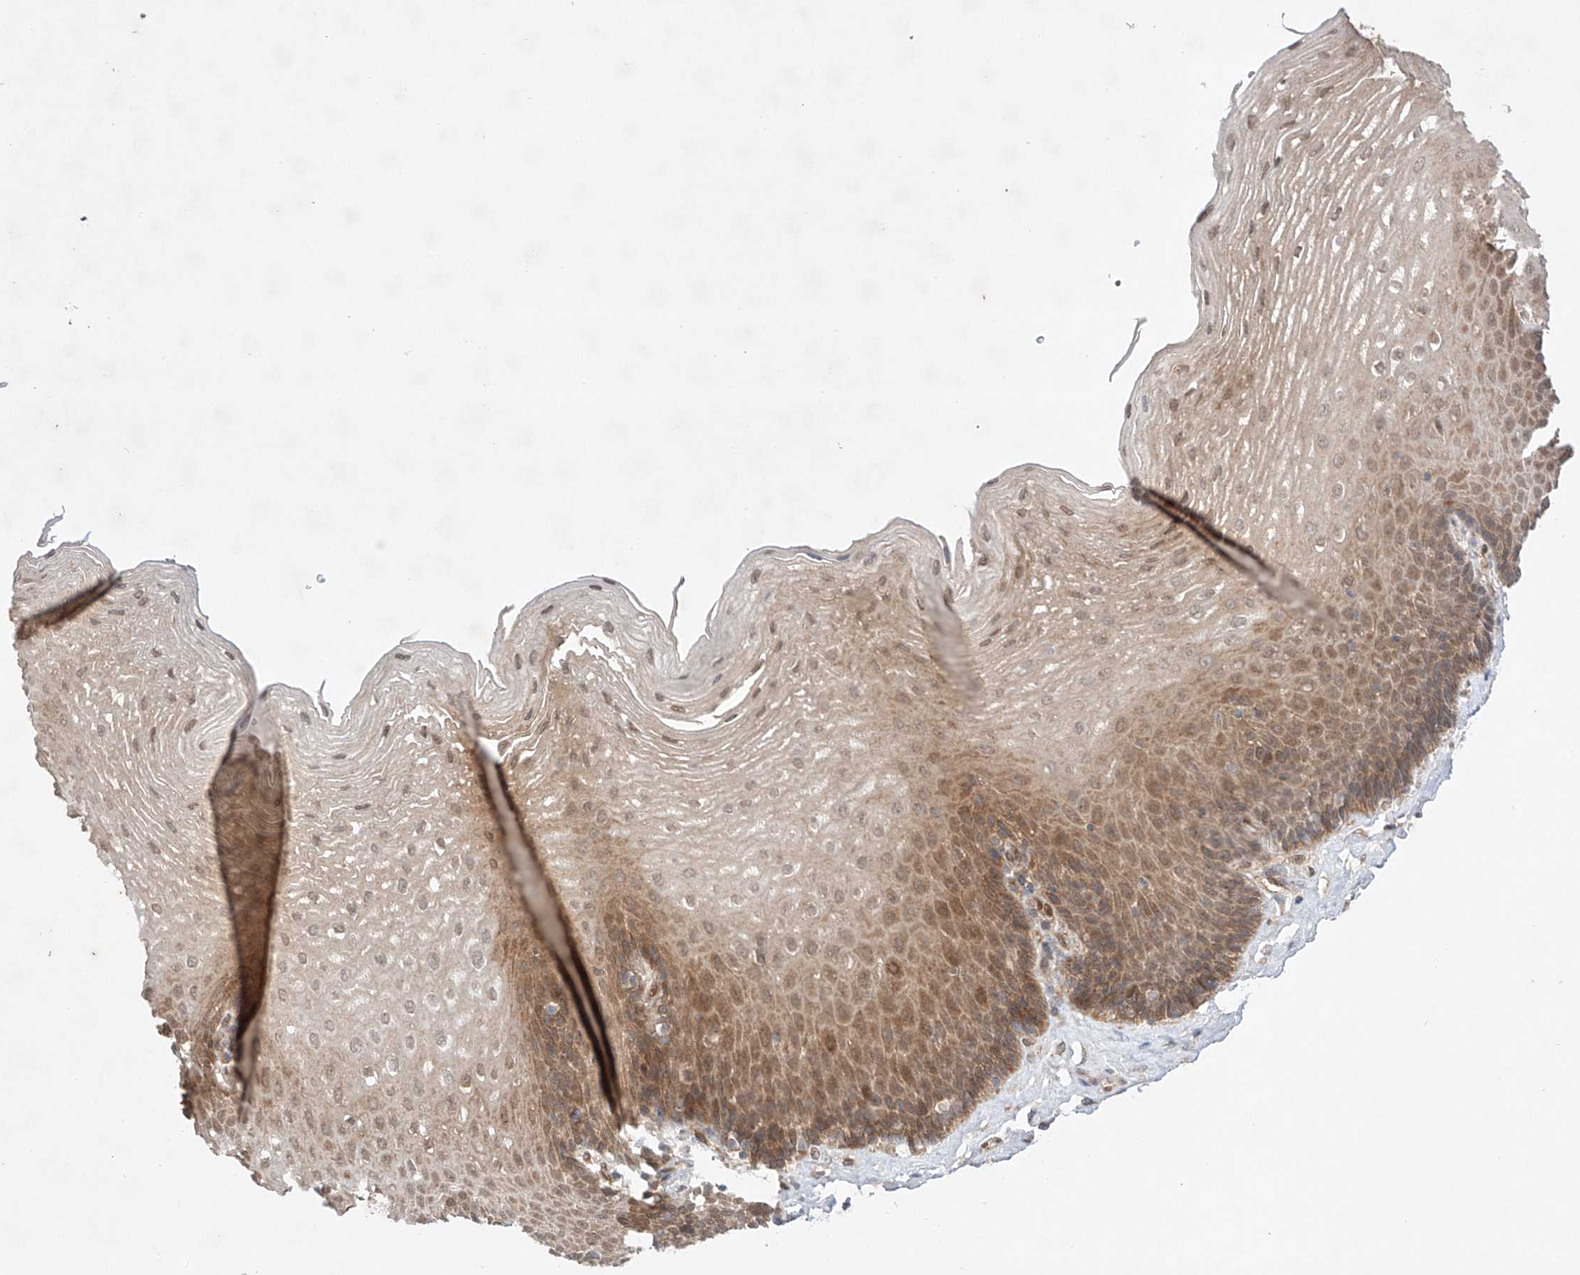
{"staining": {"intensity": "moderate", "quantity": "25%-75%", "location": "cytoplasmic/membranous,nuclear"}, "tissue": "esophagus", "cell_type": "Squamous epithelial cells", "image_type": "normal", "snomed": [{"axis": "morphology", "description": "Normal tissue, NOS"}, {"axis": "topography", "description": "Esophagus"}], "caption": "The histopathology image displays staining of benign esophagus, revealing moderate cytoplasmic/membranous,nuclear protein positivity (brown color) within squamous epithelial cells.", "gene": "ZNF124", "patient": {"sex": "female", "age": 66}}